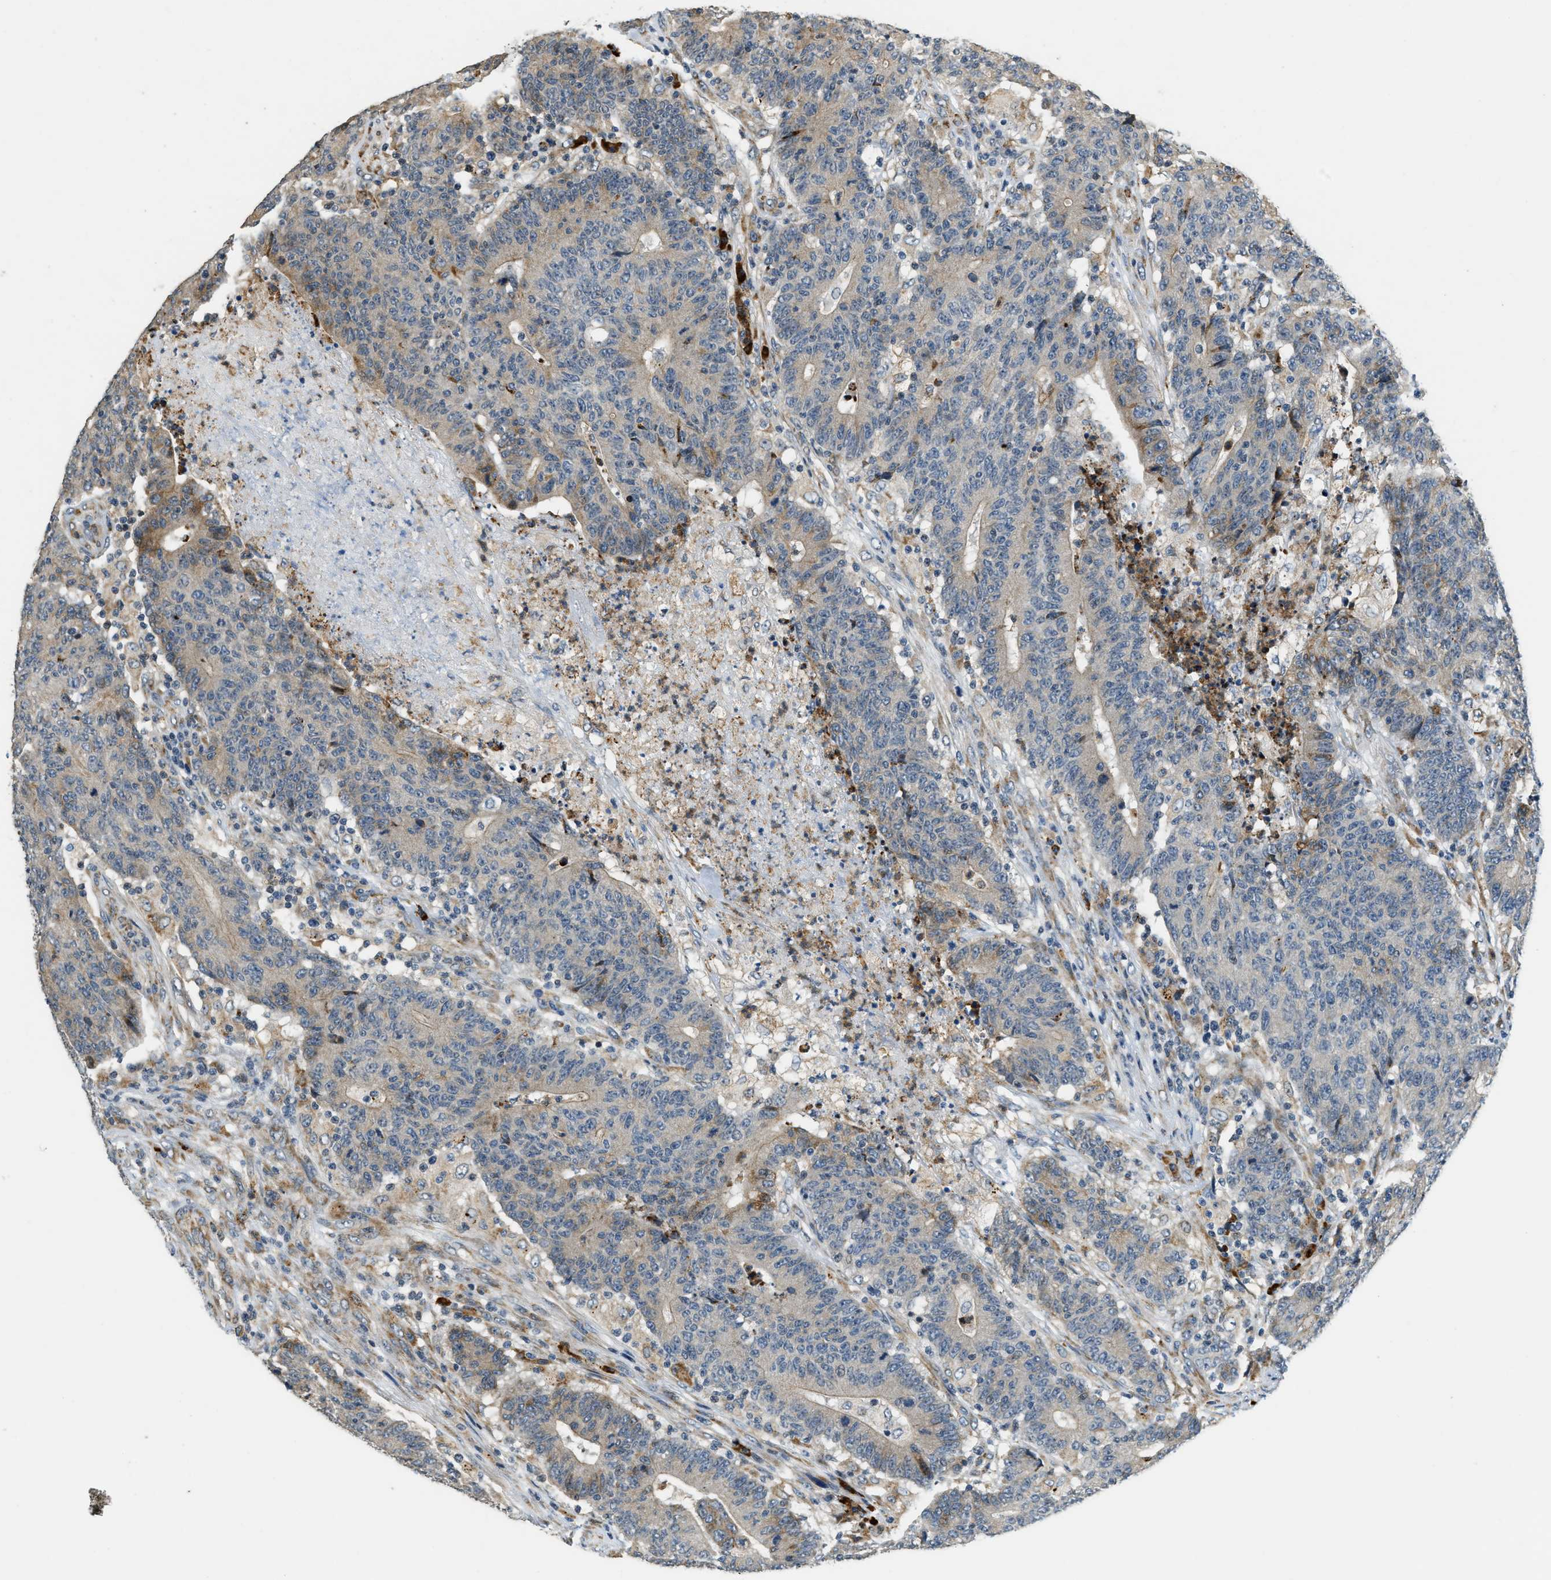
{"staining": {"intensity": "weak", "quantity": "<25%", "location": "cytoplasmic/membranous"}, "tissue": "colorectal cancer", "cell_type": "Tumor cells", "image_type": "cancer", "snomed": [{"axis": "morphology", "description": "Normal tissue, NOS"}, {"axis": "morphology", "description": "Adenocarcinoma, NOS"}, {"axis": "topography", "description": "Colon"}], "caption": "Image shows no protein expression in tumor cells of colorectal cancer tissue. The staining is performed using DAB (3,3'-diaminobenzidine) brown chromogen with nuclei counter-stained in using hematoxylin.", "gene": "HERC2", "patient": {"sex": "female", "age": 75}}